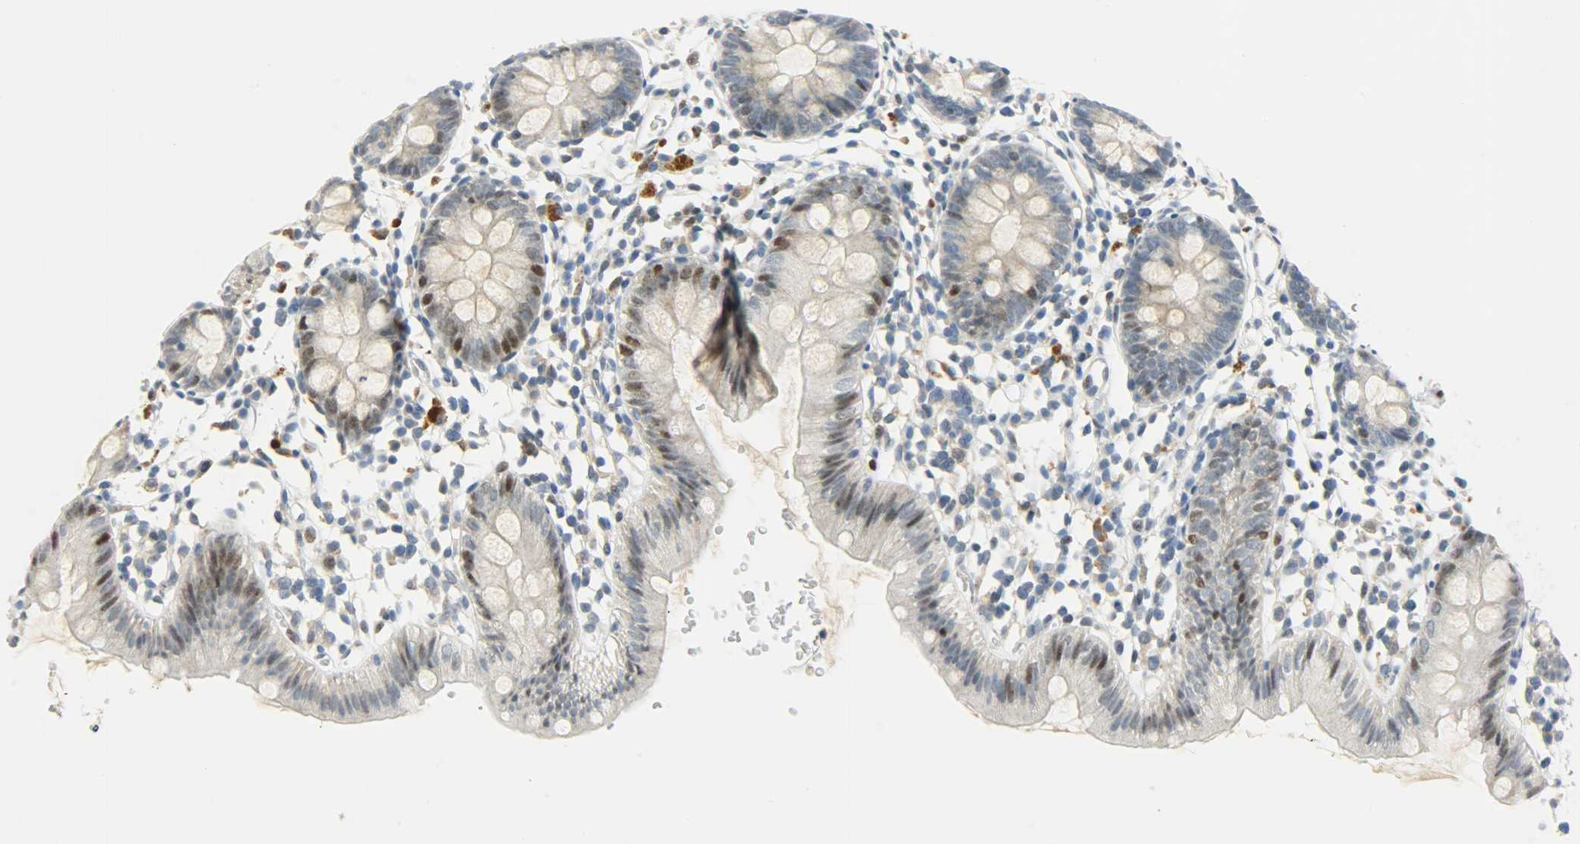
{"staining": {"intensity": "weak", "quantity": "<25%", "location": "nuclear"}, "tissue": "colon", "cell_type": "Glandular cells", "image_type": "normal", "snomed": [{"axis": "morphology", "description": "Normal tissue, NOS"}, {"axis": "topography", "description": "Colon"}], "caption": "IHC of unremarkable colon reveals no positivity in glandular cells. (Immunohistochemistry (ihc), brightfield microscopy, high magnification).", "gene": "JUNB", "patient": {"sex": "male", "age": 14}}